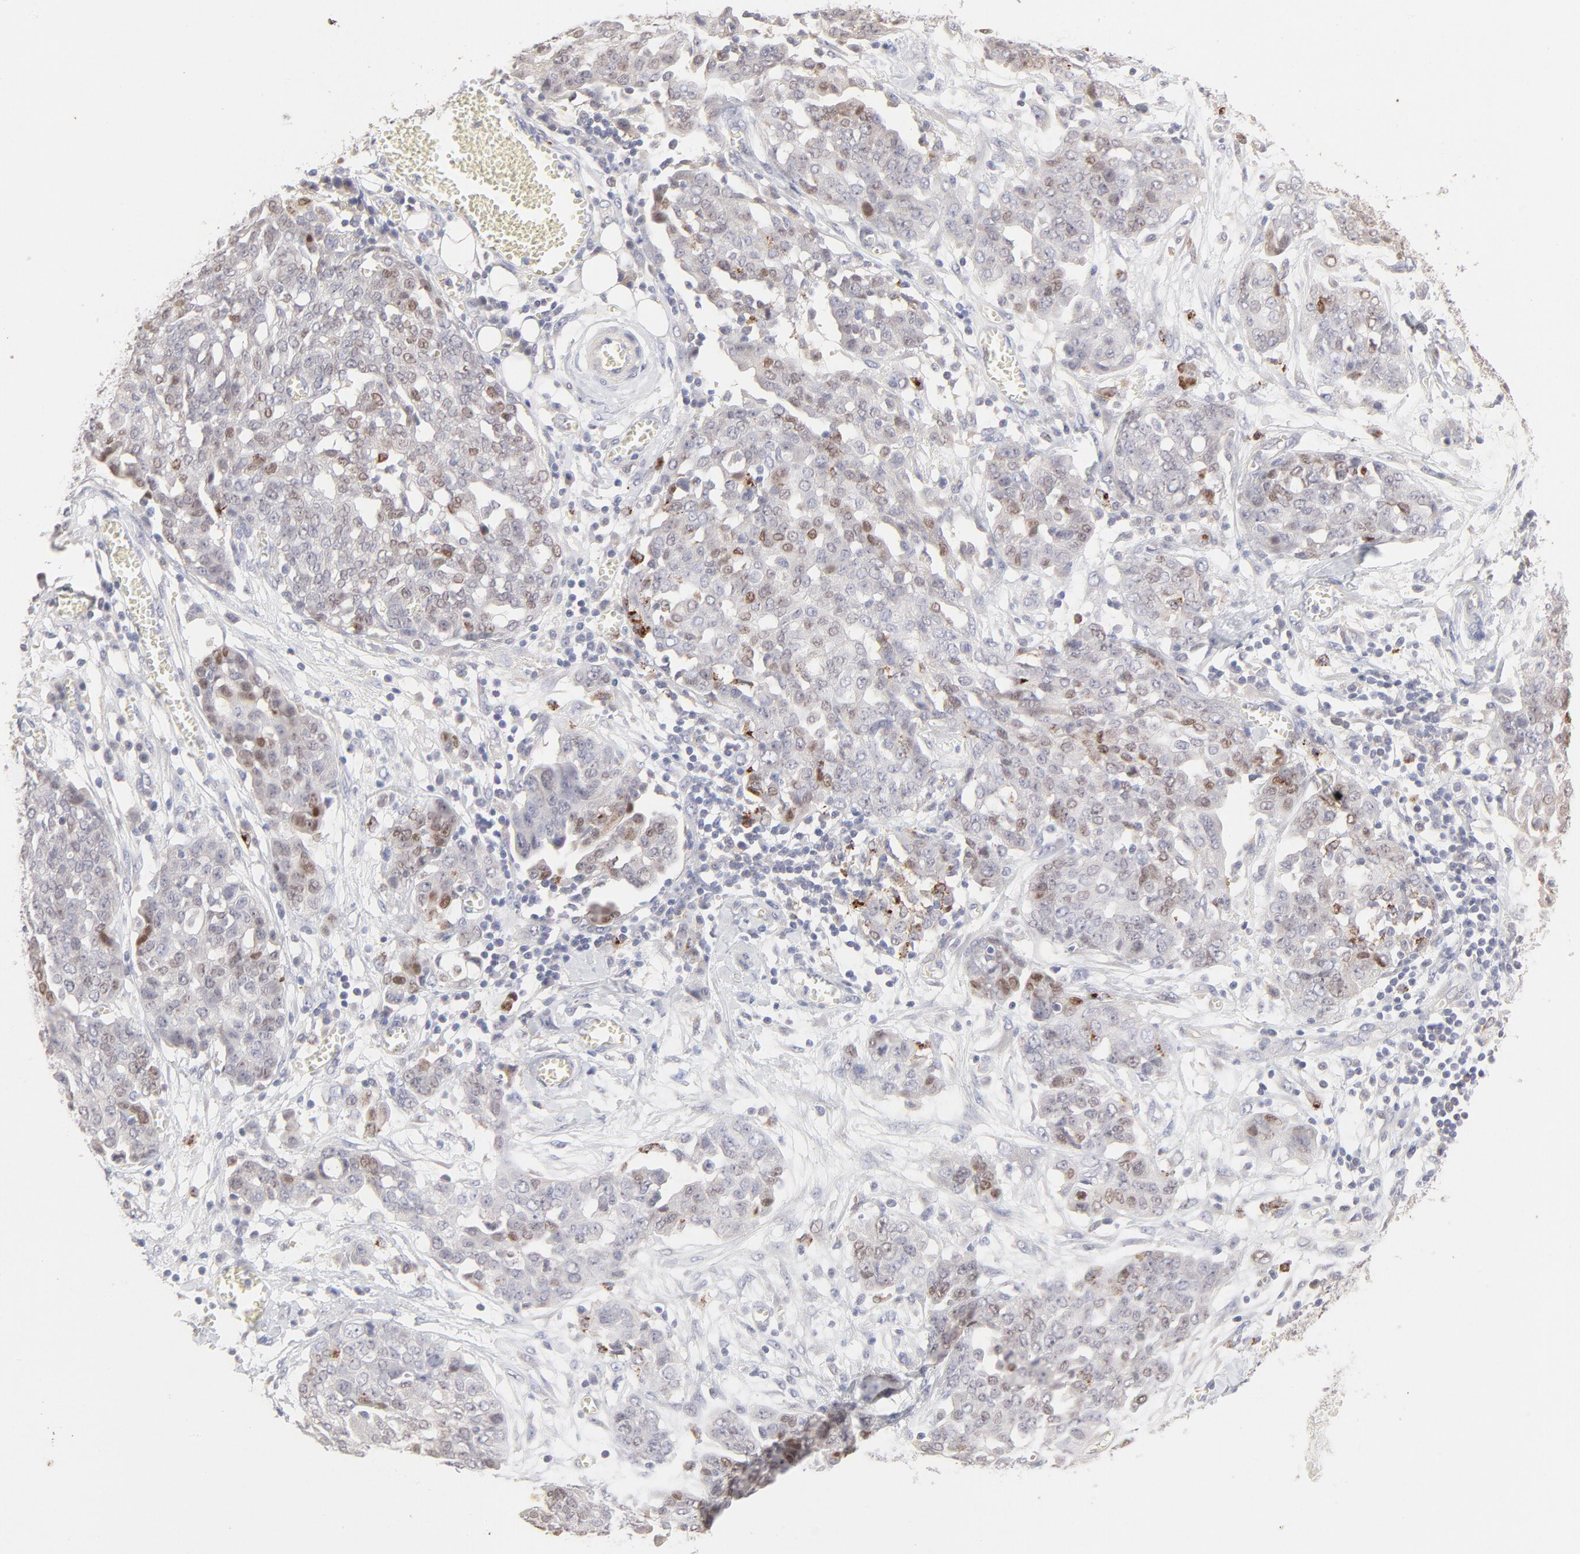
{"staining": {"intensity": "weak", "quantity": "25%-75%", "location": "nuclear"}, "tissue": "ovarian cancer", "cell_type": "Tumor cells", "image_type": "cancer", "snomed": [{"axis": "morphology", "description": "Cystadenocarcinoma, serous, NOS"}, {"axis": "topography", "description": "Soft tissue"}, {"axis": "topography", "description": "Ovary"}], "caption": "Tumor cells exhibit weak nuclear expression in approximately 25%-75% of cells in ovarian serous cystadenocarcinoma. The staining was performed using DAB, with brown indicating positive protein expression. Nuclei are stained blue with hematoxylin.", "gene": "ELF3", "patient": {"sex": "female", "age": 57}}